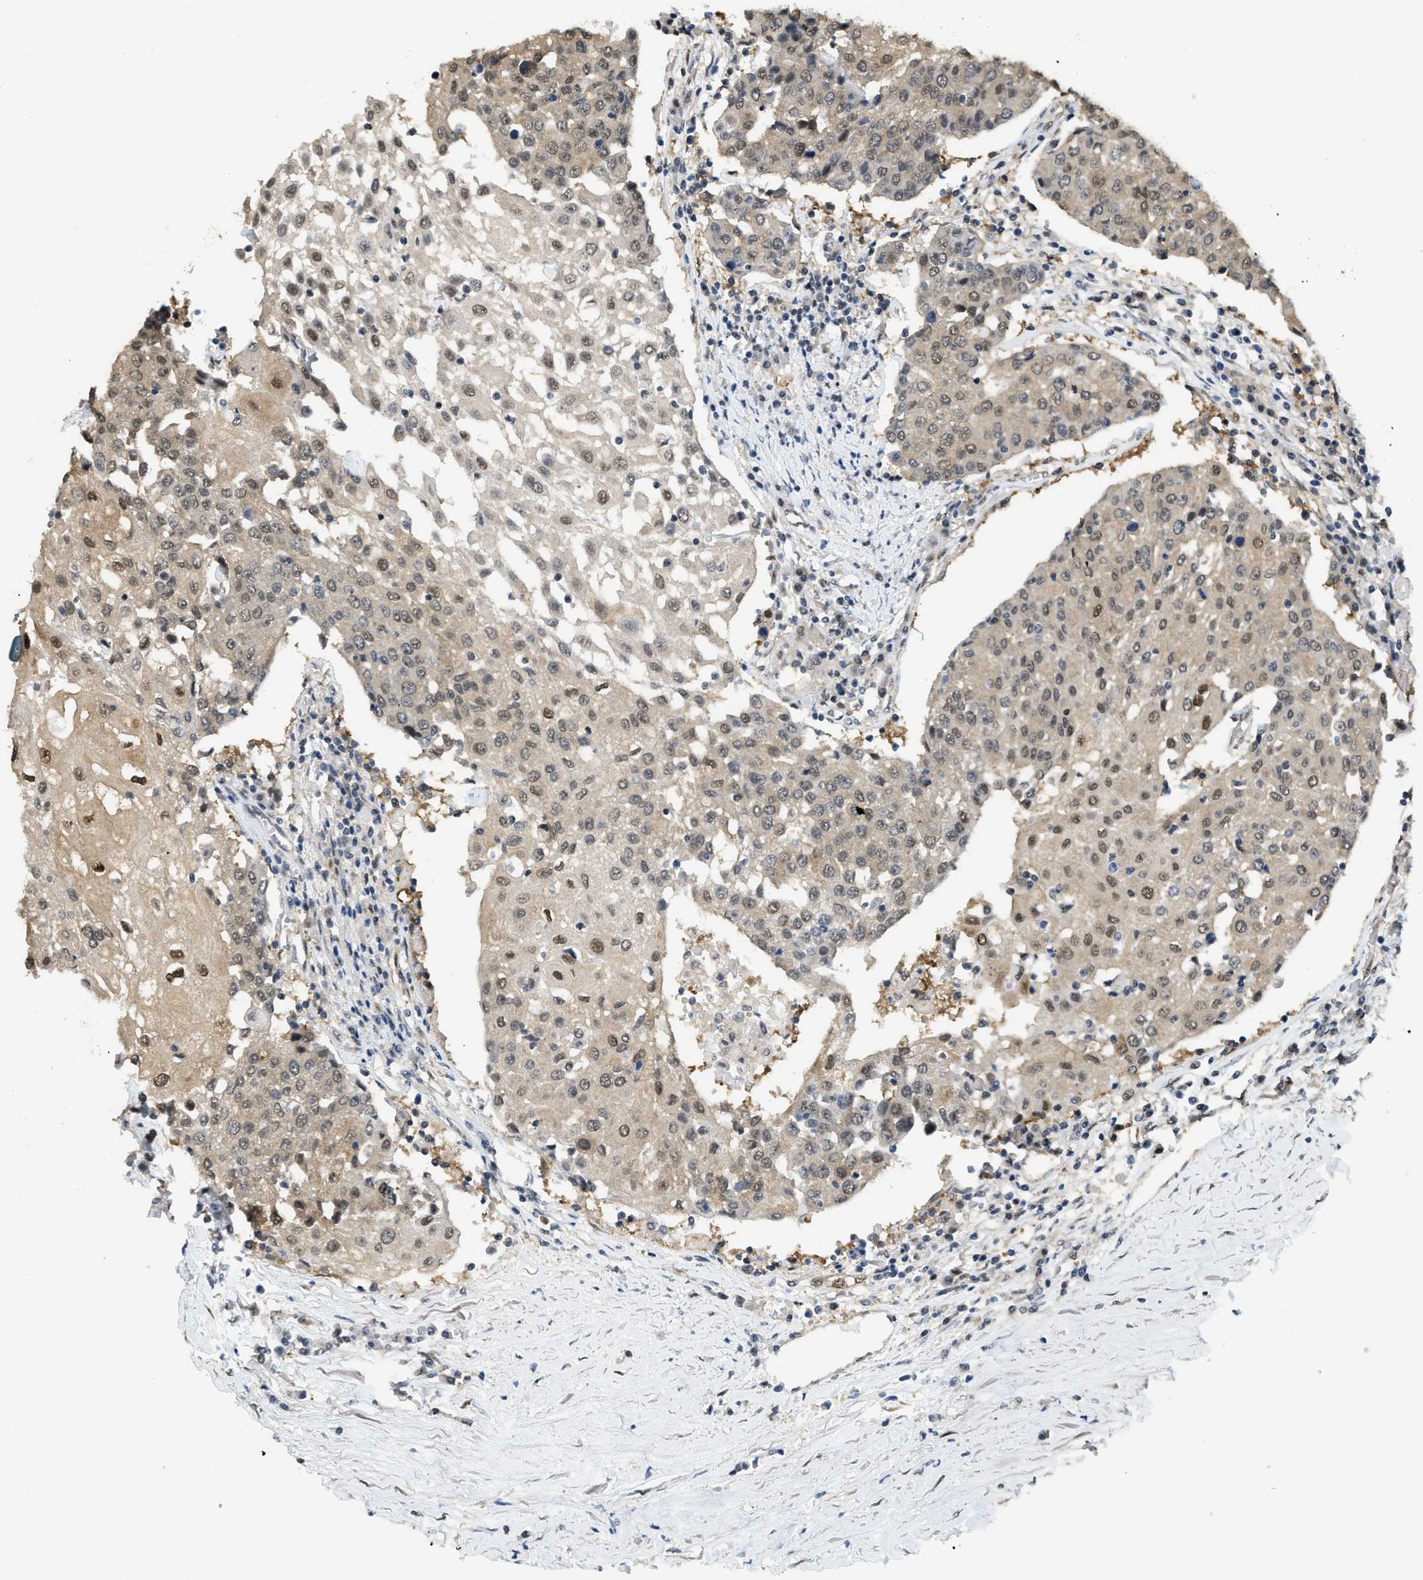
{"staining": {"intensity": "weak", "quantity": ">75%", "location": "cytoplasmic/membranous,nuclear"}, "tissue": "urothelial cancer", "cell_type": "Tumor cells", "image_type": "cancer", "snomed": [{"axis": "morphology", "description": "Urothelial carcinoma, High grade"}, {"axis": "topography", "description": "Urinary bladder"}], "caption": "Protein expression analysis of human urothelial carcinoma (high-grade) reveals weak cytoplasmic/membranous and nuclear positivity in about >75% of tumor cells.", "gene": "PSMC5", "patient": {"sex": "female", "age": 85}}